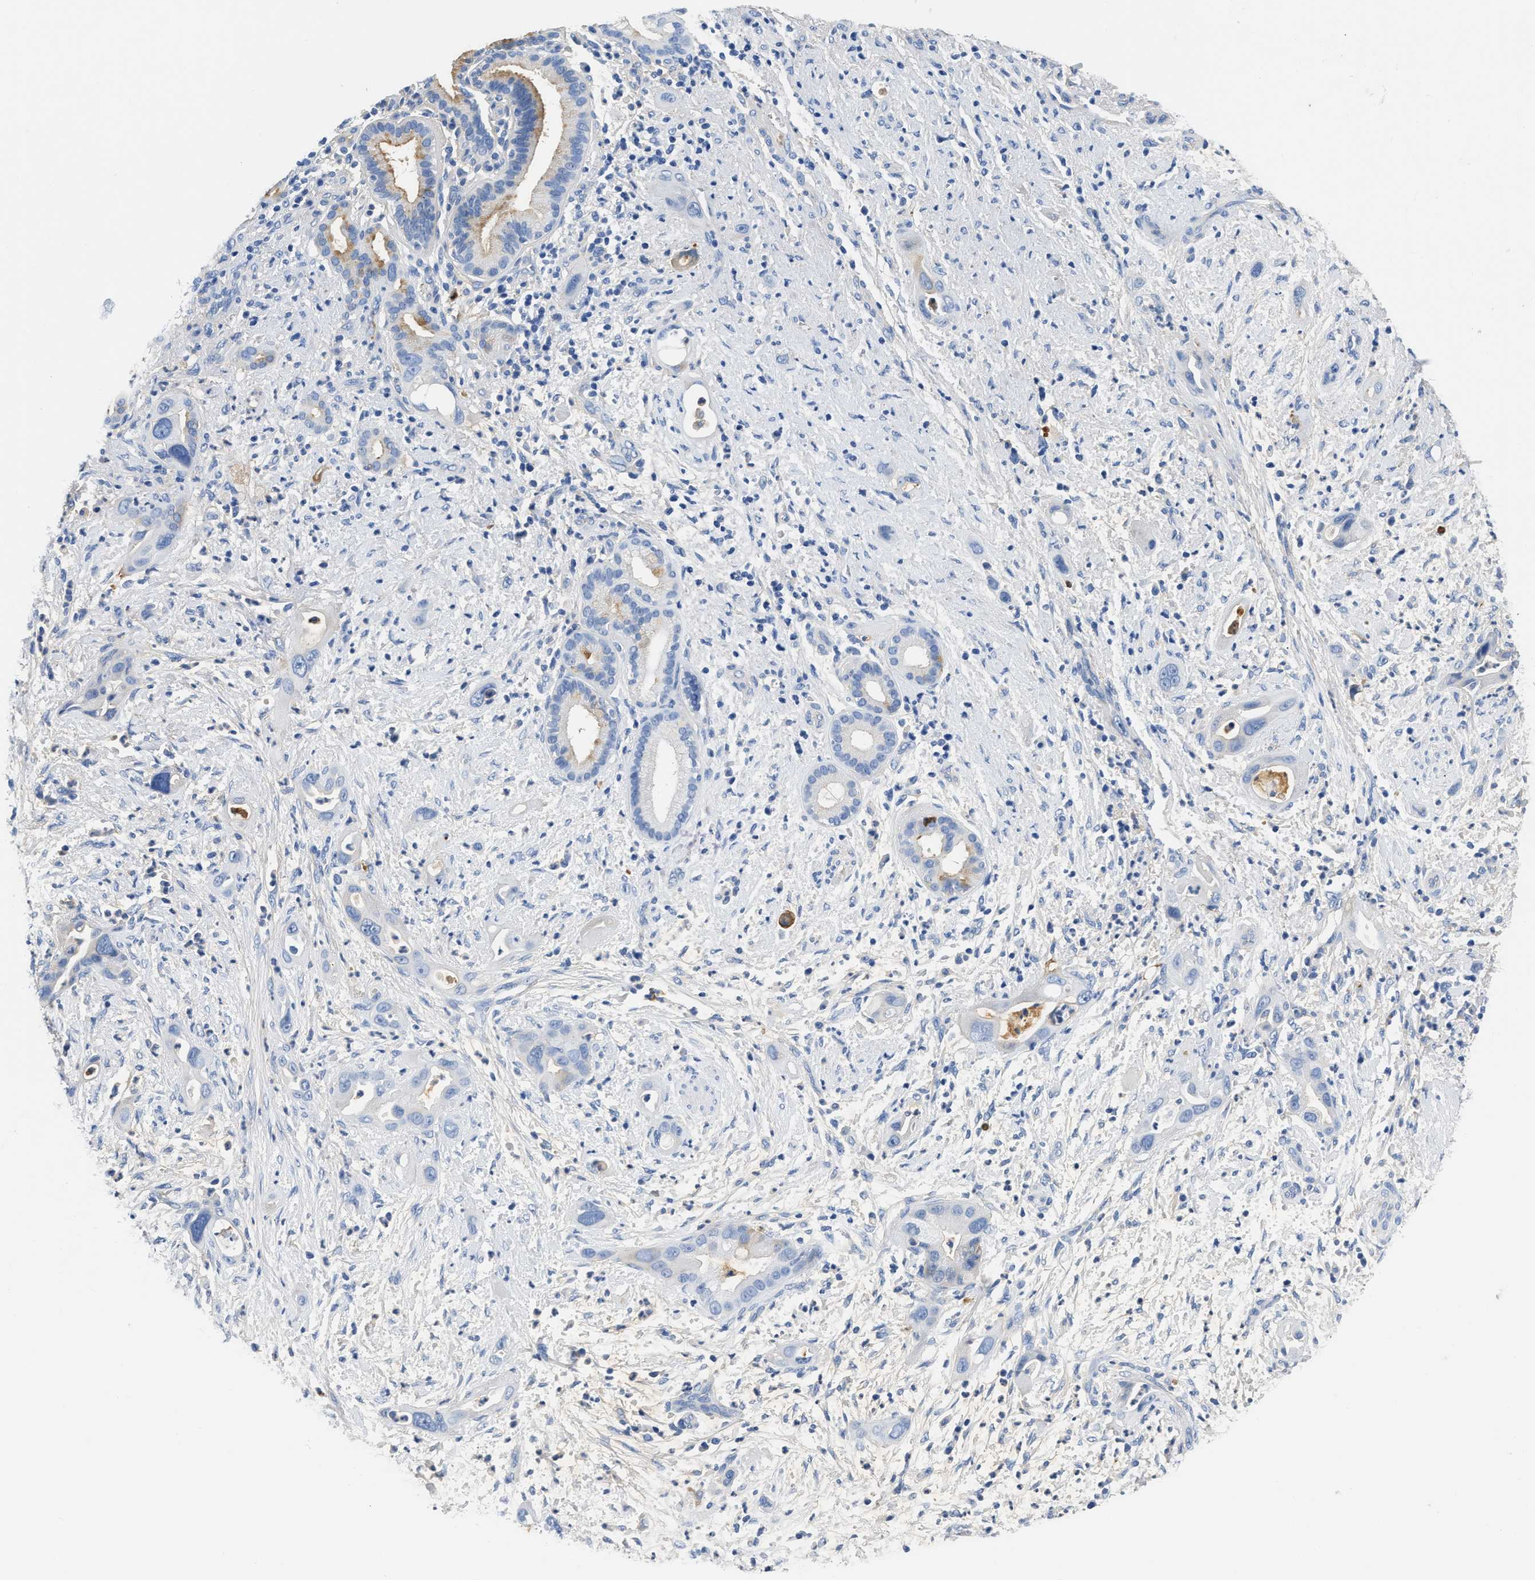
{"staining": {"intensity": "weak", "quantity": "<25%", "location": "cytoplasmic/membranous"}, "tissue": "pancreatic cancer", "cell_type": "Tumor cells", "image_type": "cancer", "snomed": [{"axis": "morphology", "description": "Adenocarcinoma, NOS"}, {"axis": "topography", "description": "Pancreas"}], "caption": "DAB immunohistochemical staining of pancreatic cancer displays no significant positivity in tumor cells. (Brightfield microscopy of DAB (3,3'-diaminobenzidine) IHC at high magnification).", "gene": "GC", "patient": {"sex": "male", "age": 59}}